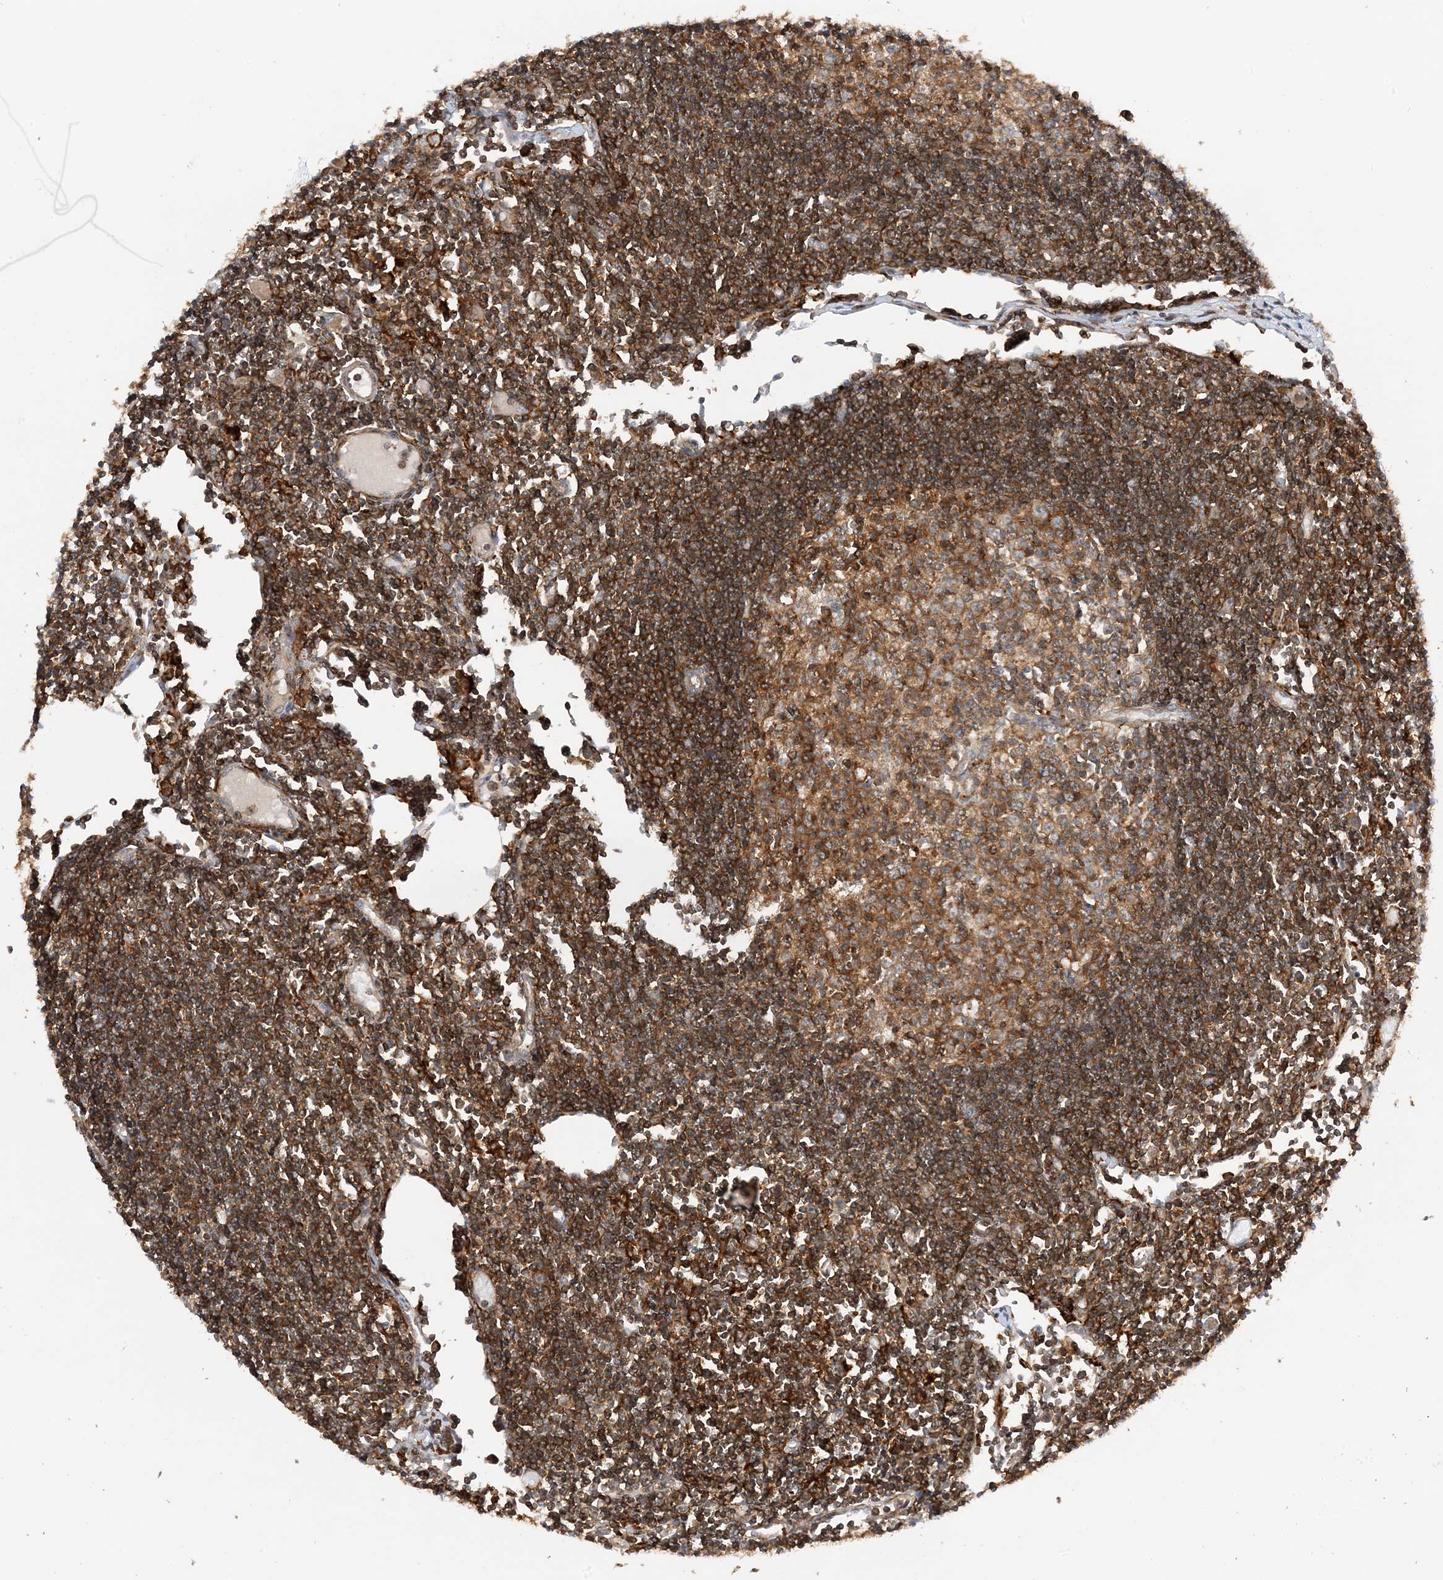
{"staining": {"intensity": "moderate", "quantity": ">75%", "location": "cytoplasmic/membranous"}, "tissue": "lymph node", "cell_type": "Germinal center cells", "image_type": "normal", "snomed": [{"axis": "morphology", "description": "Normal tissue, NOS"}, {"axis": "topography", "description": "Lymph node"}], "caption": "Lymph node stained with a brown dye reveals moderate cytoplasmic/membranous positive staining in approximately >75% of germinal center cells.", "gene": "TATDN3", "patient": {"sex": "female", "age": 11}}